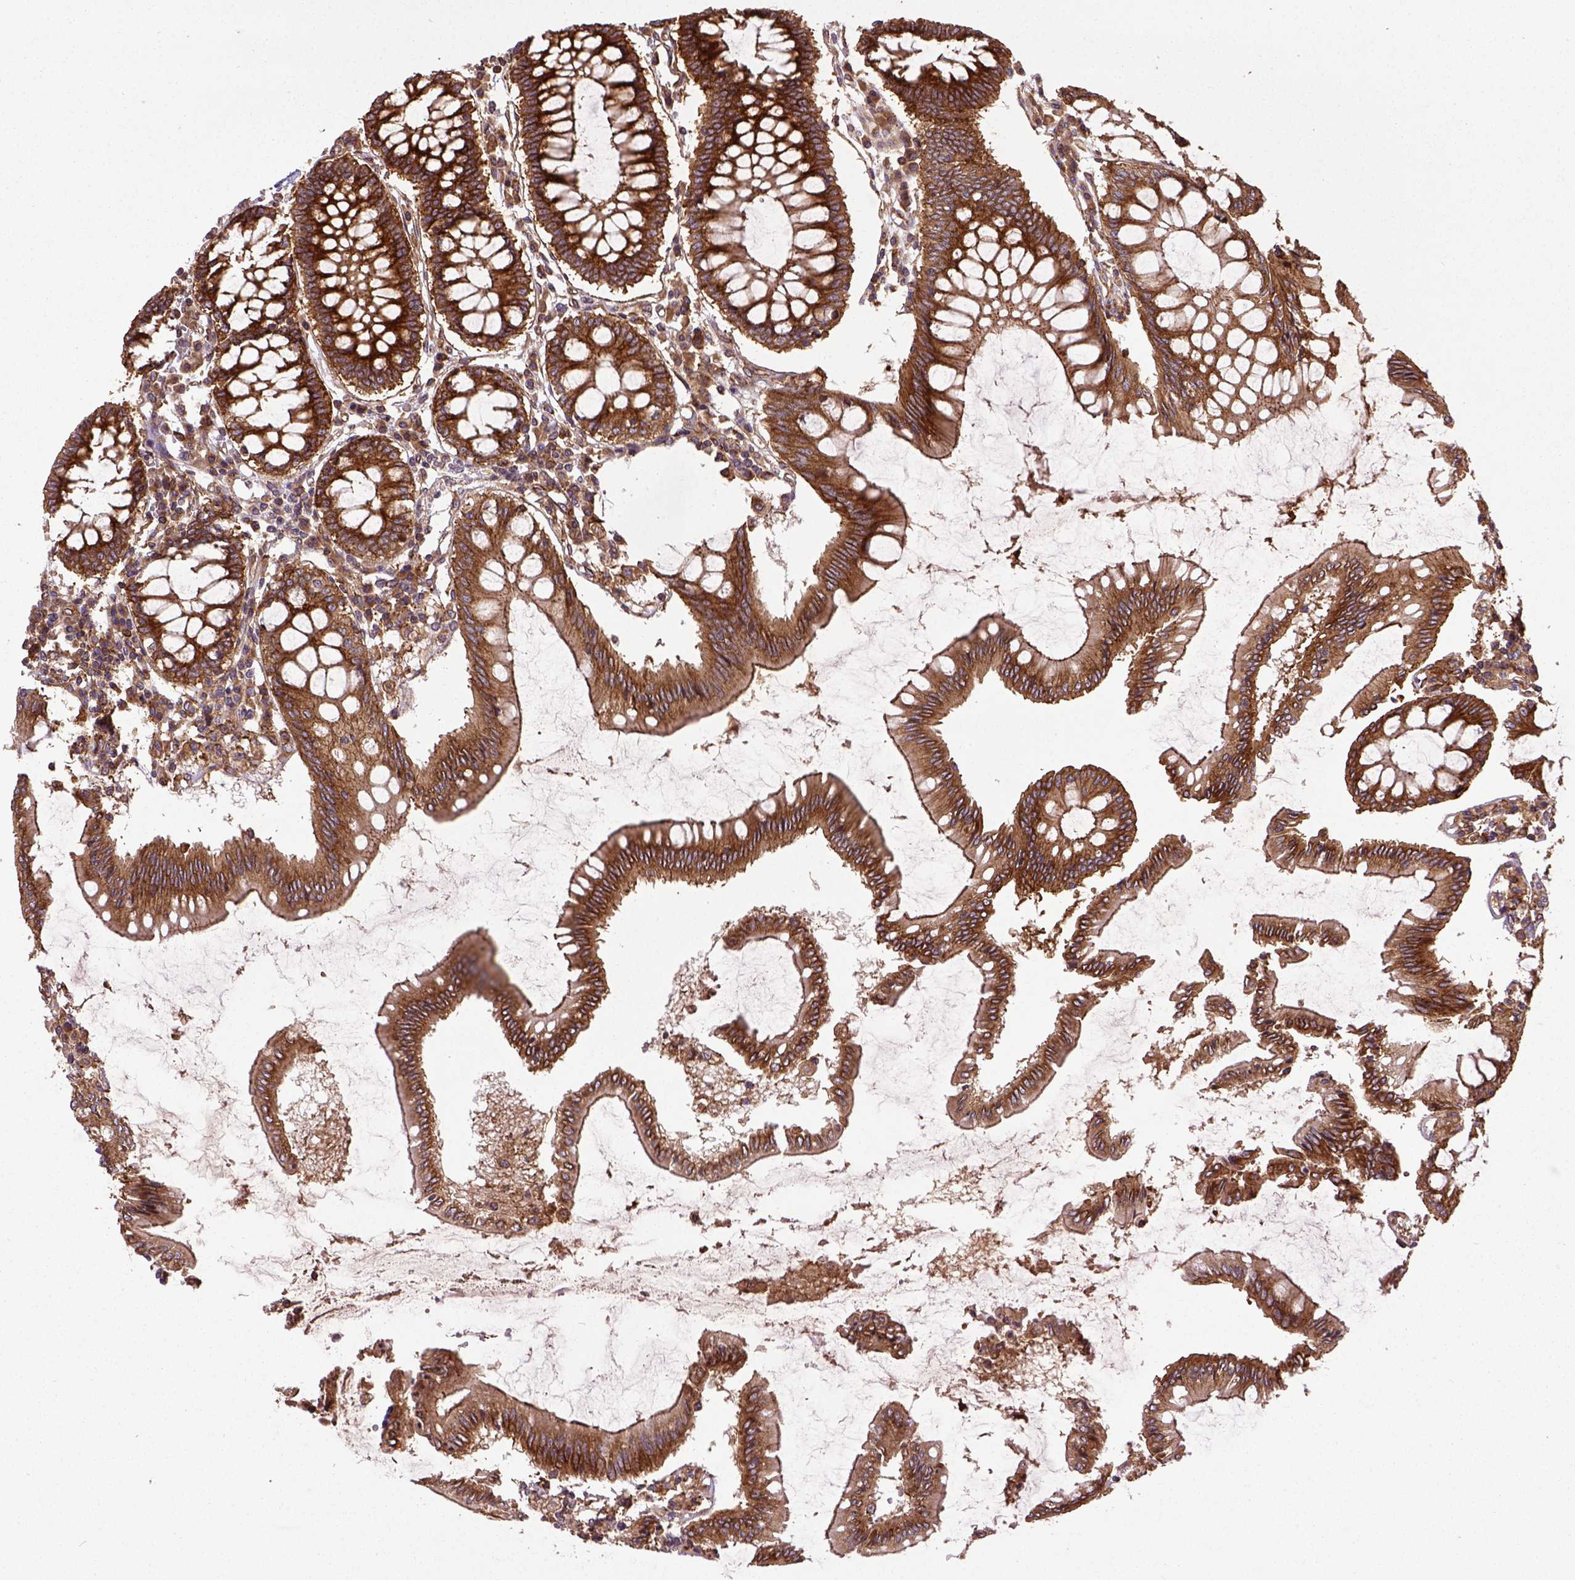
{"staining": {"intensity": "strong", "quantity": ">75%", "location": "cytoplasmic/membranous"}, "tissue": "colon", "cell_type": "Endothelial cells", "image_type": "normal", "snomed": [{"axis": "morphology", "description": "Normal tissue, NOS"}, {"axis": "morphology", "description": "Adenocarcinoma, NOS"}, {"axis": "topography", "description": "Colon"}], "caption": "Immunohistochemical staining of unremarkable human colon reveals high levels of strong cytoplasmic/membranous positivity in about >75% of endothelial cells.", "gene": "CAPRIN1", "patient": {"sex": "male", "age": 83}}